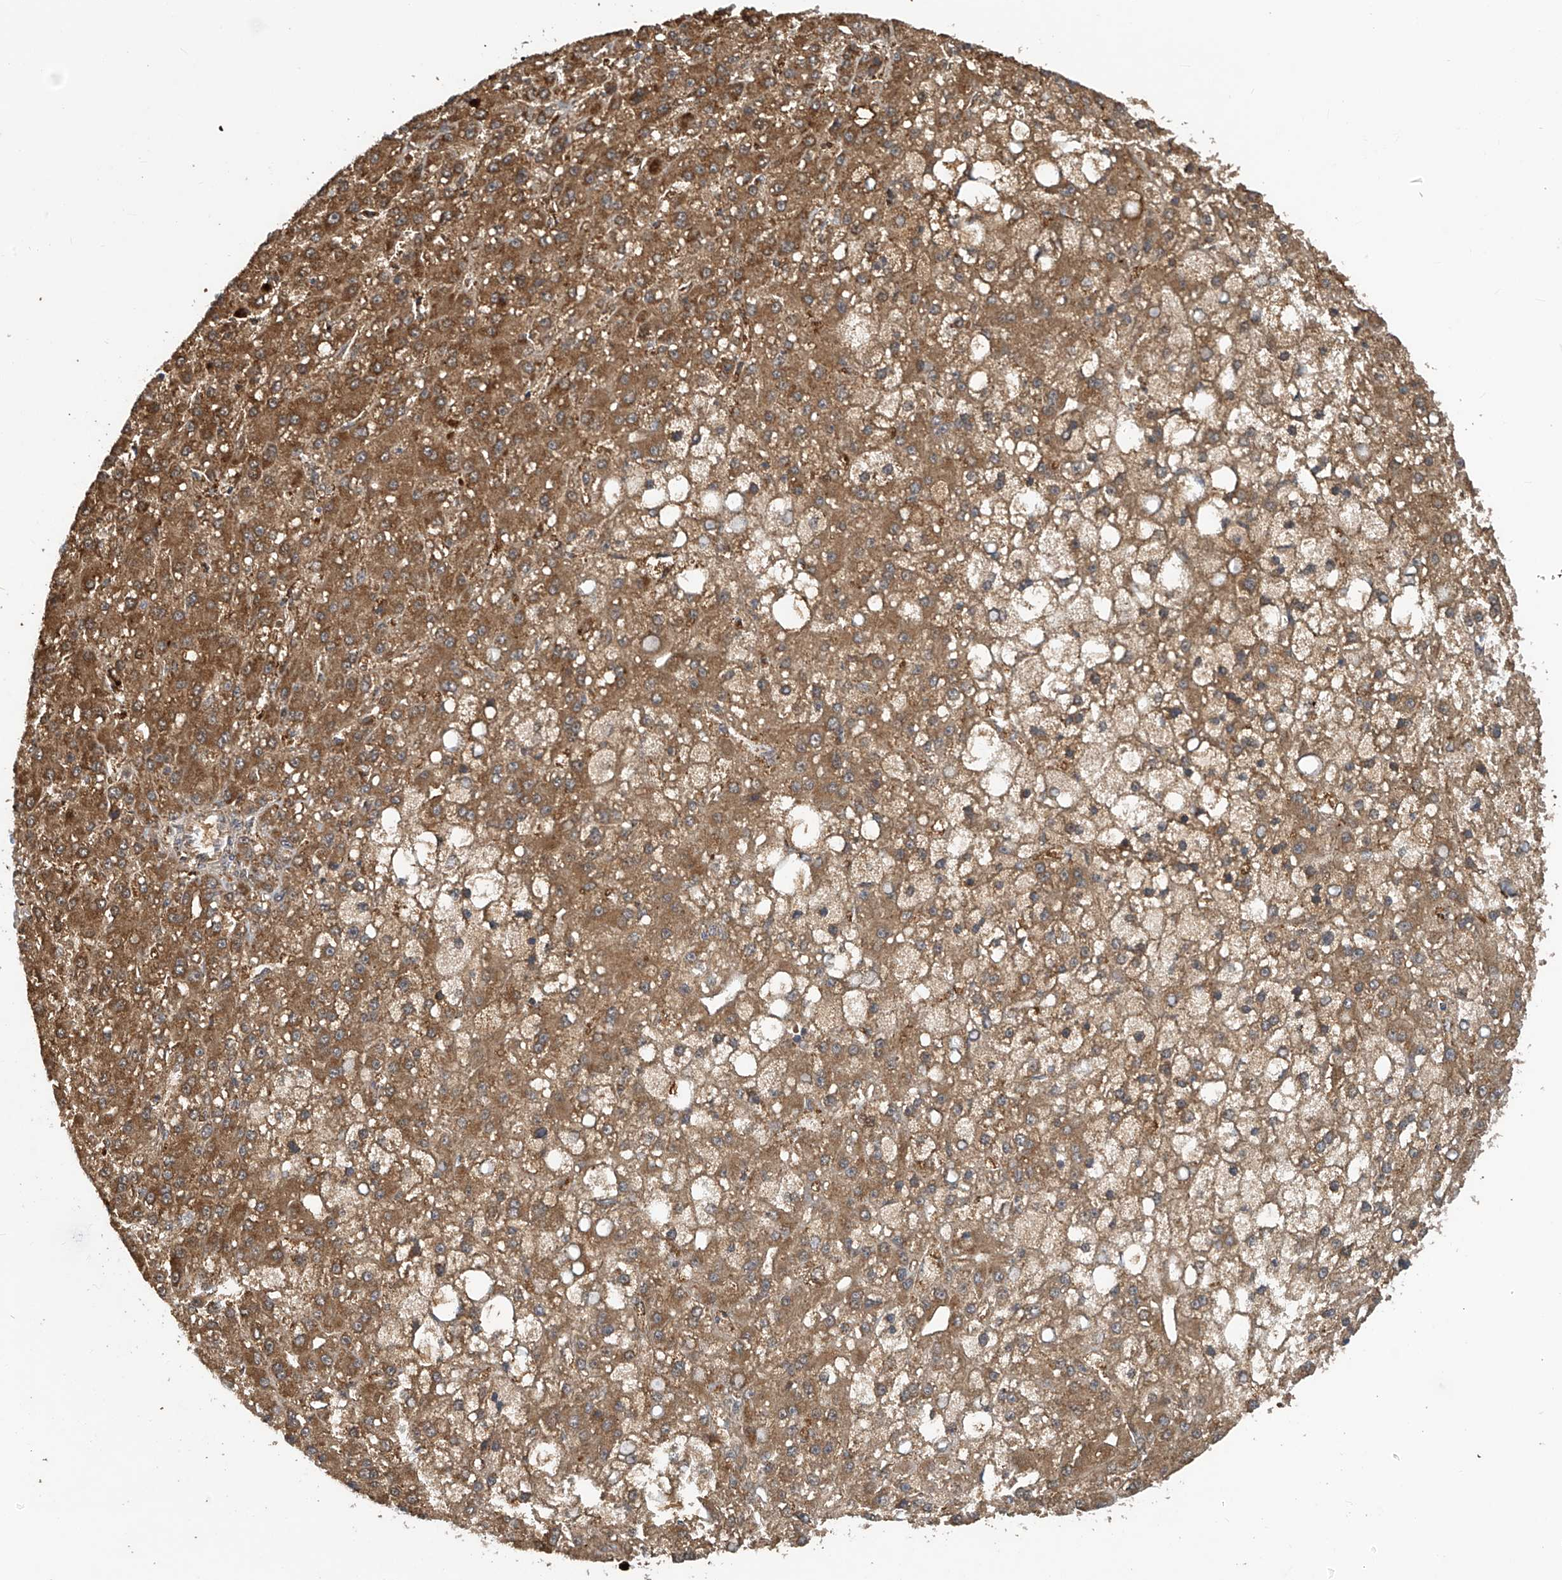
{"staining": {"intensity": "moderate", "quantity": ">75%", "location": "cytoplasmic/membranous"}, "tissue": "liver cancer", "cell_type": "Tumor cells", "image_type": "cancer", "snomed": [{"axis": "morphology", "description": "Carcinoma, Hepatocellular, NOS"}, {"axis": "topography", "description": "Liver"}], "caption": "Liver hepatocellular carcinoma stained with DAB IHC shows medium levels of moderate cytoplasmic/membranous staining in approximately >75% of tumor cells.", "gene": "COMMD1", "patient": {"sex": "male", "age": 67}}